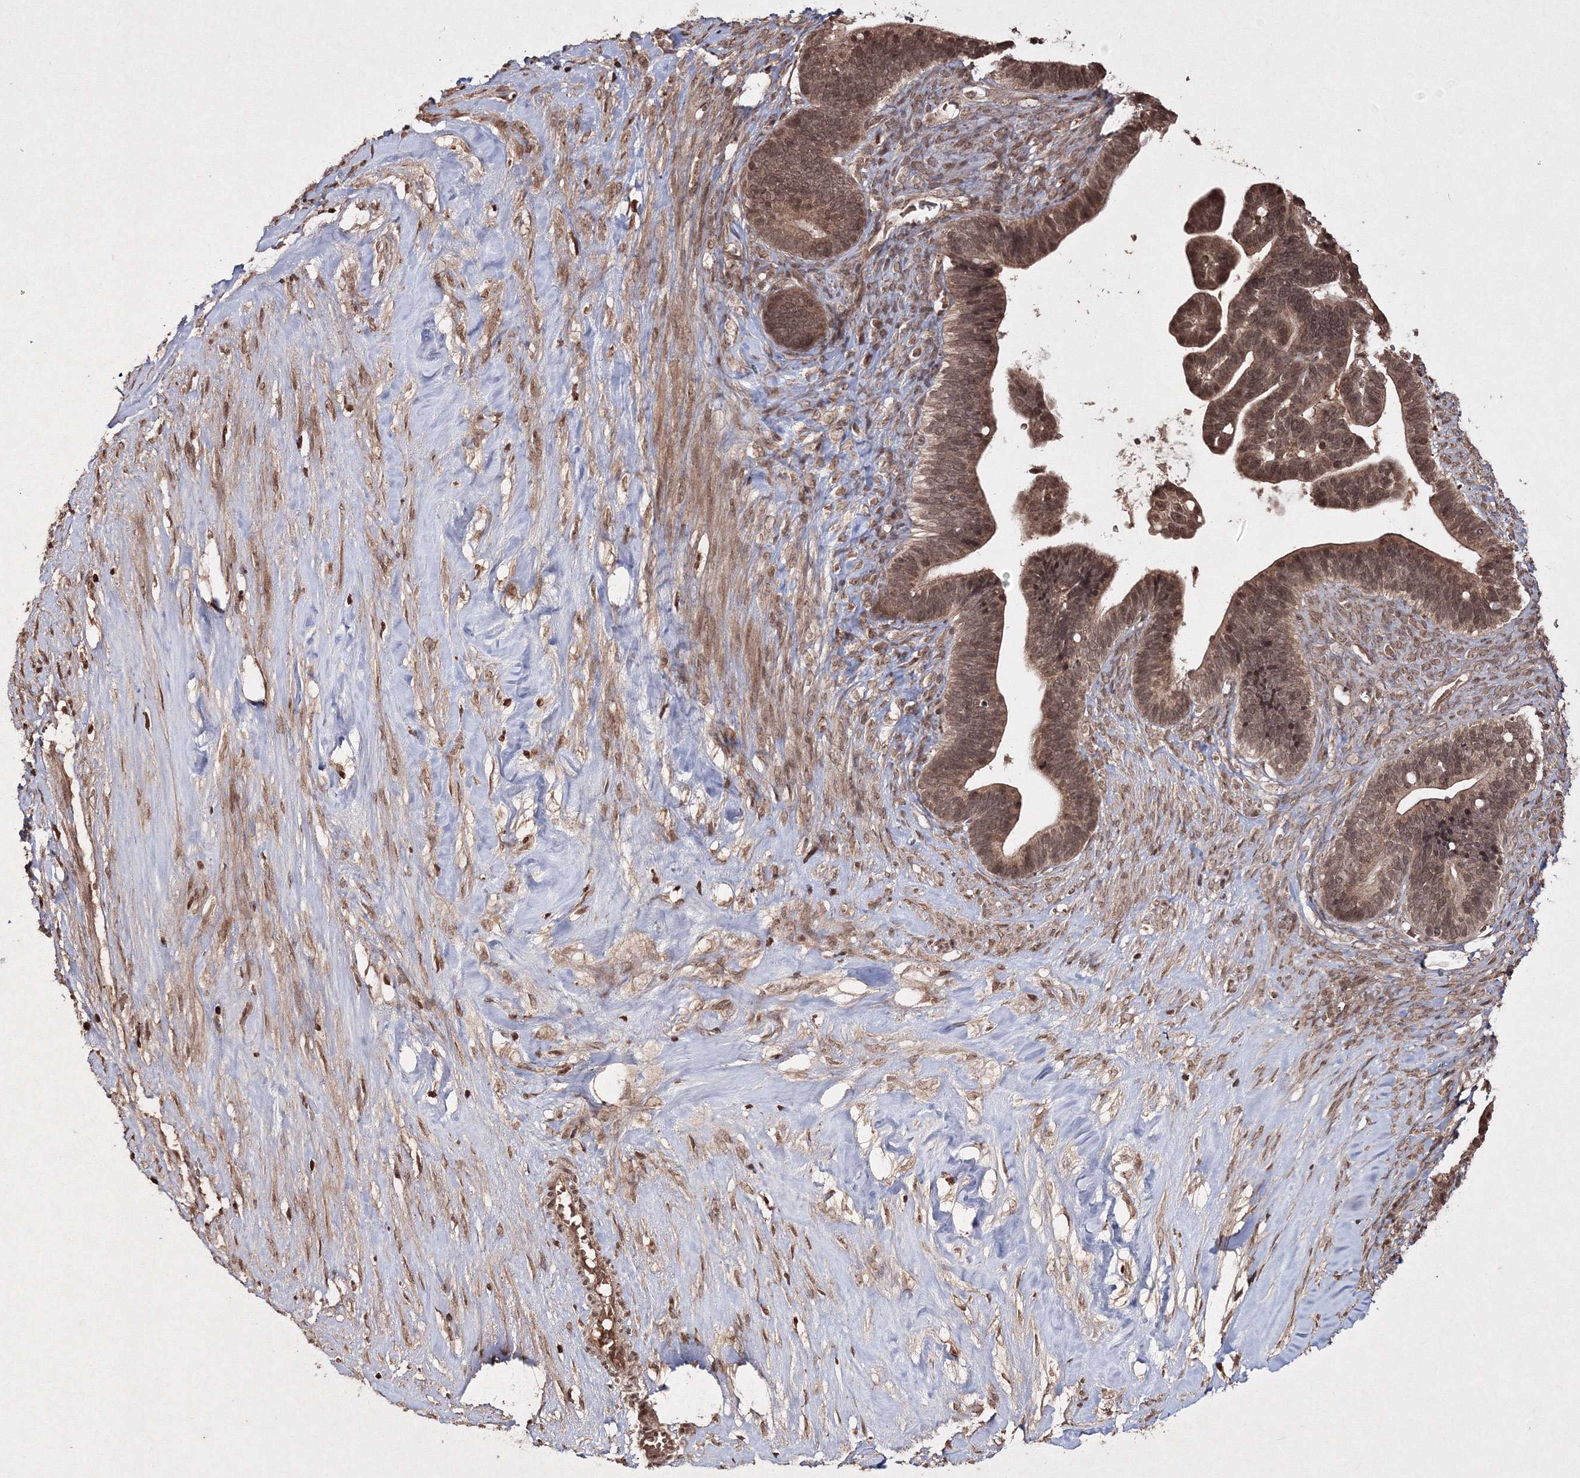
{"staining": {"intensity": "moderate", "quantity": ">75%", "location": "cytoplasmic/membranous,nuclear"}, "tissue": "ovarian cancer", "cell_type": "Tumor cells", "image_type": "cancer", "snomed": [{"axis": "morphology", "description": "Cystadenocarcinoma, serous, NOS"}, {"axis": "topography", "description": "Ovary"}], "caption": "Immunohistochemical staining of human ovarian cancer shows medium levels of moderate cytoplasmic/membranous and nuclear protein staining in about >75% of tumor cells.", "gene": "PEX13", "patient": {"sex": "female", "age": 56}}